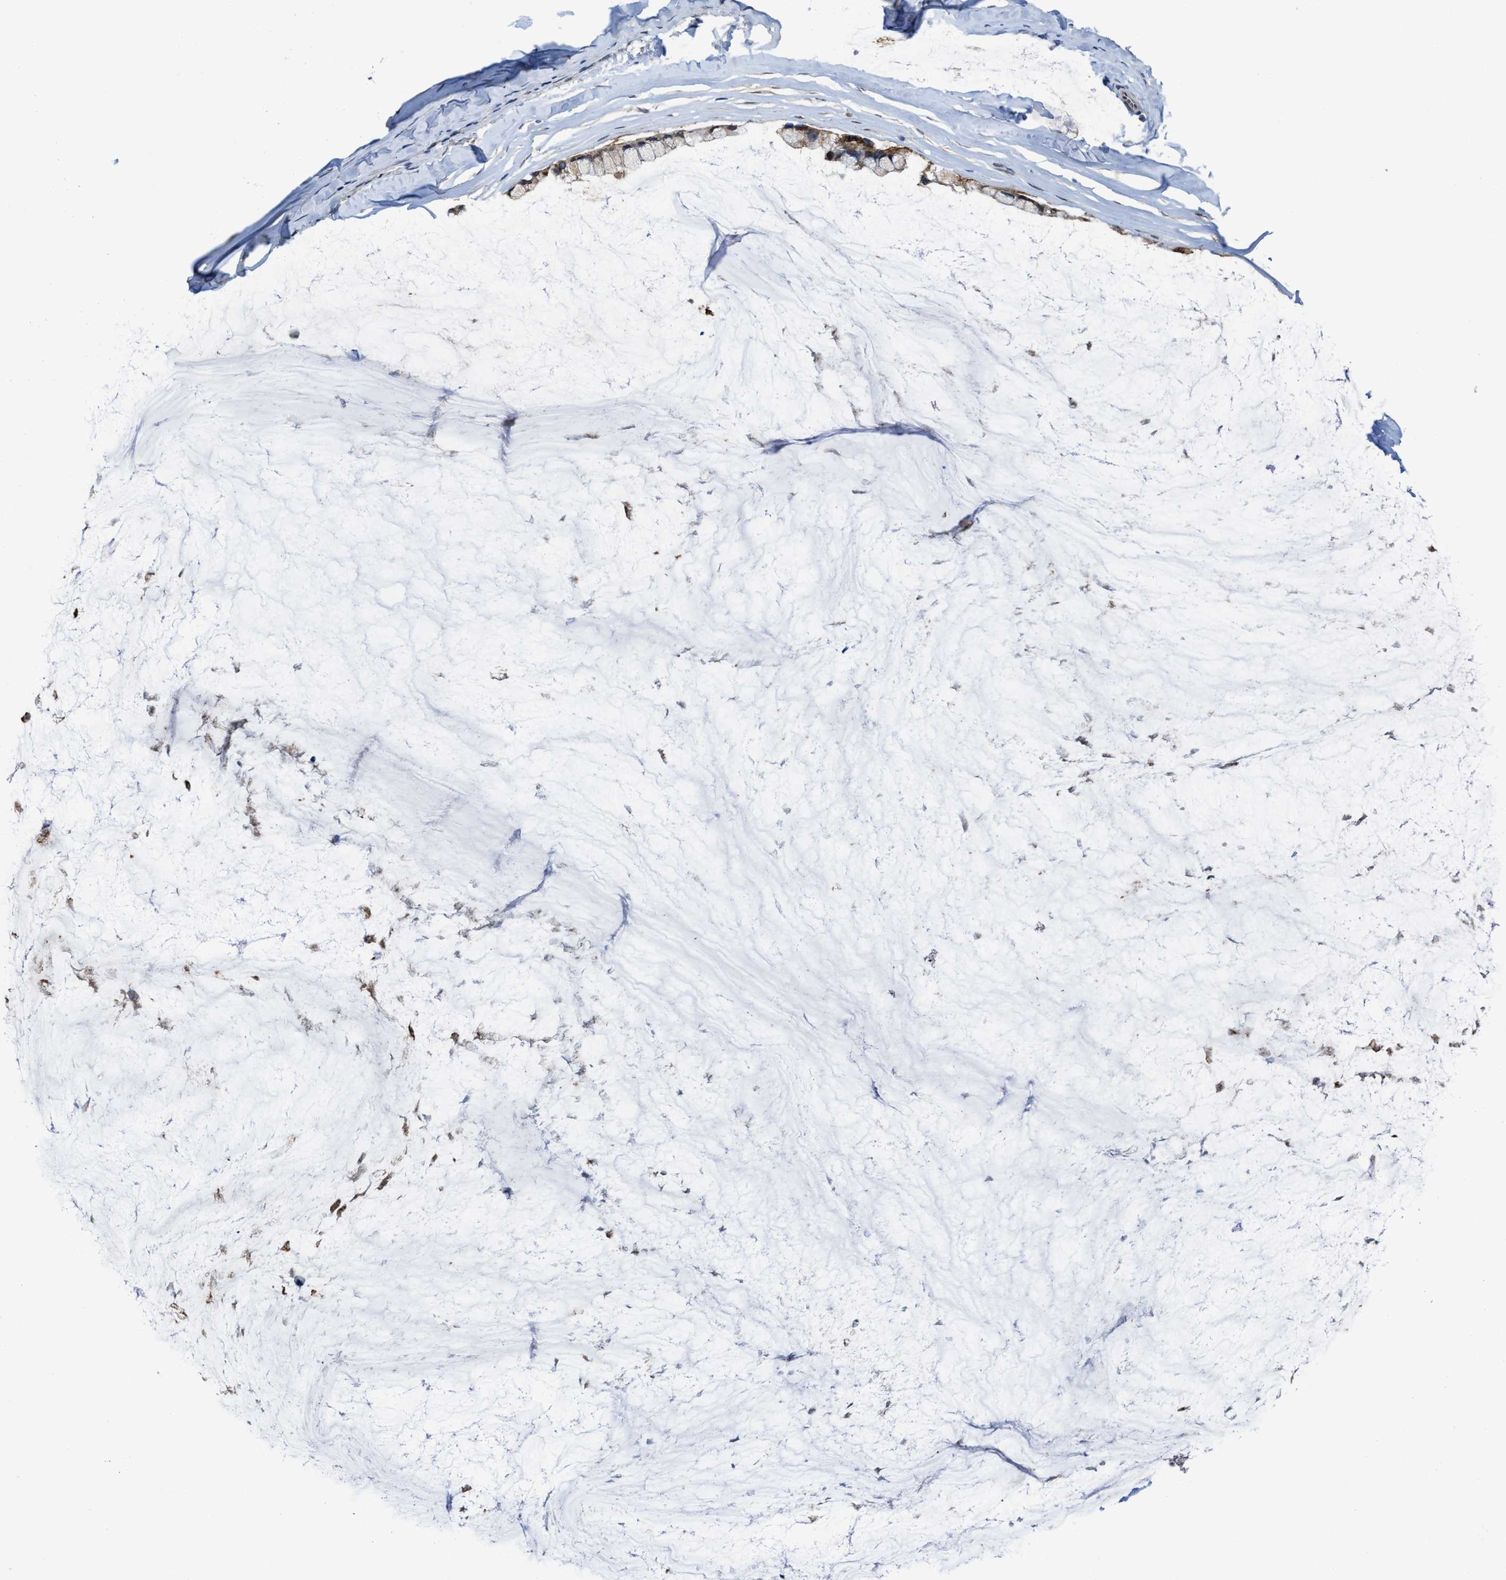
{"staining": {"intensity": "moderate", "quantity": ">75%", "location": "cytoplasmic/membranous"}, "tissue": "ovarian cancer", "cell_type": "Tumor cells", "image_type": "cancer", "snomed": [{"axis": "morphology", "description": "Cystadenocarcinoma, mucinous, NOS"}, {"axis": "topography", "description": "Ovary"}], "caption": "Immunohistochemical staining of human ovarian cancer (mucinous cystadenocarcinoma) demonstrates medium levels of moderate cytoplasmic/membranous expression in about >75% of tumor cells. (DAB = brown stain, brightfield microscopy at high magnification).", "gene": "ZNF20", "patient": {"sex": "female", "age": 39}}